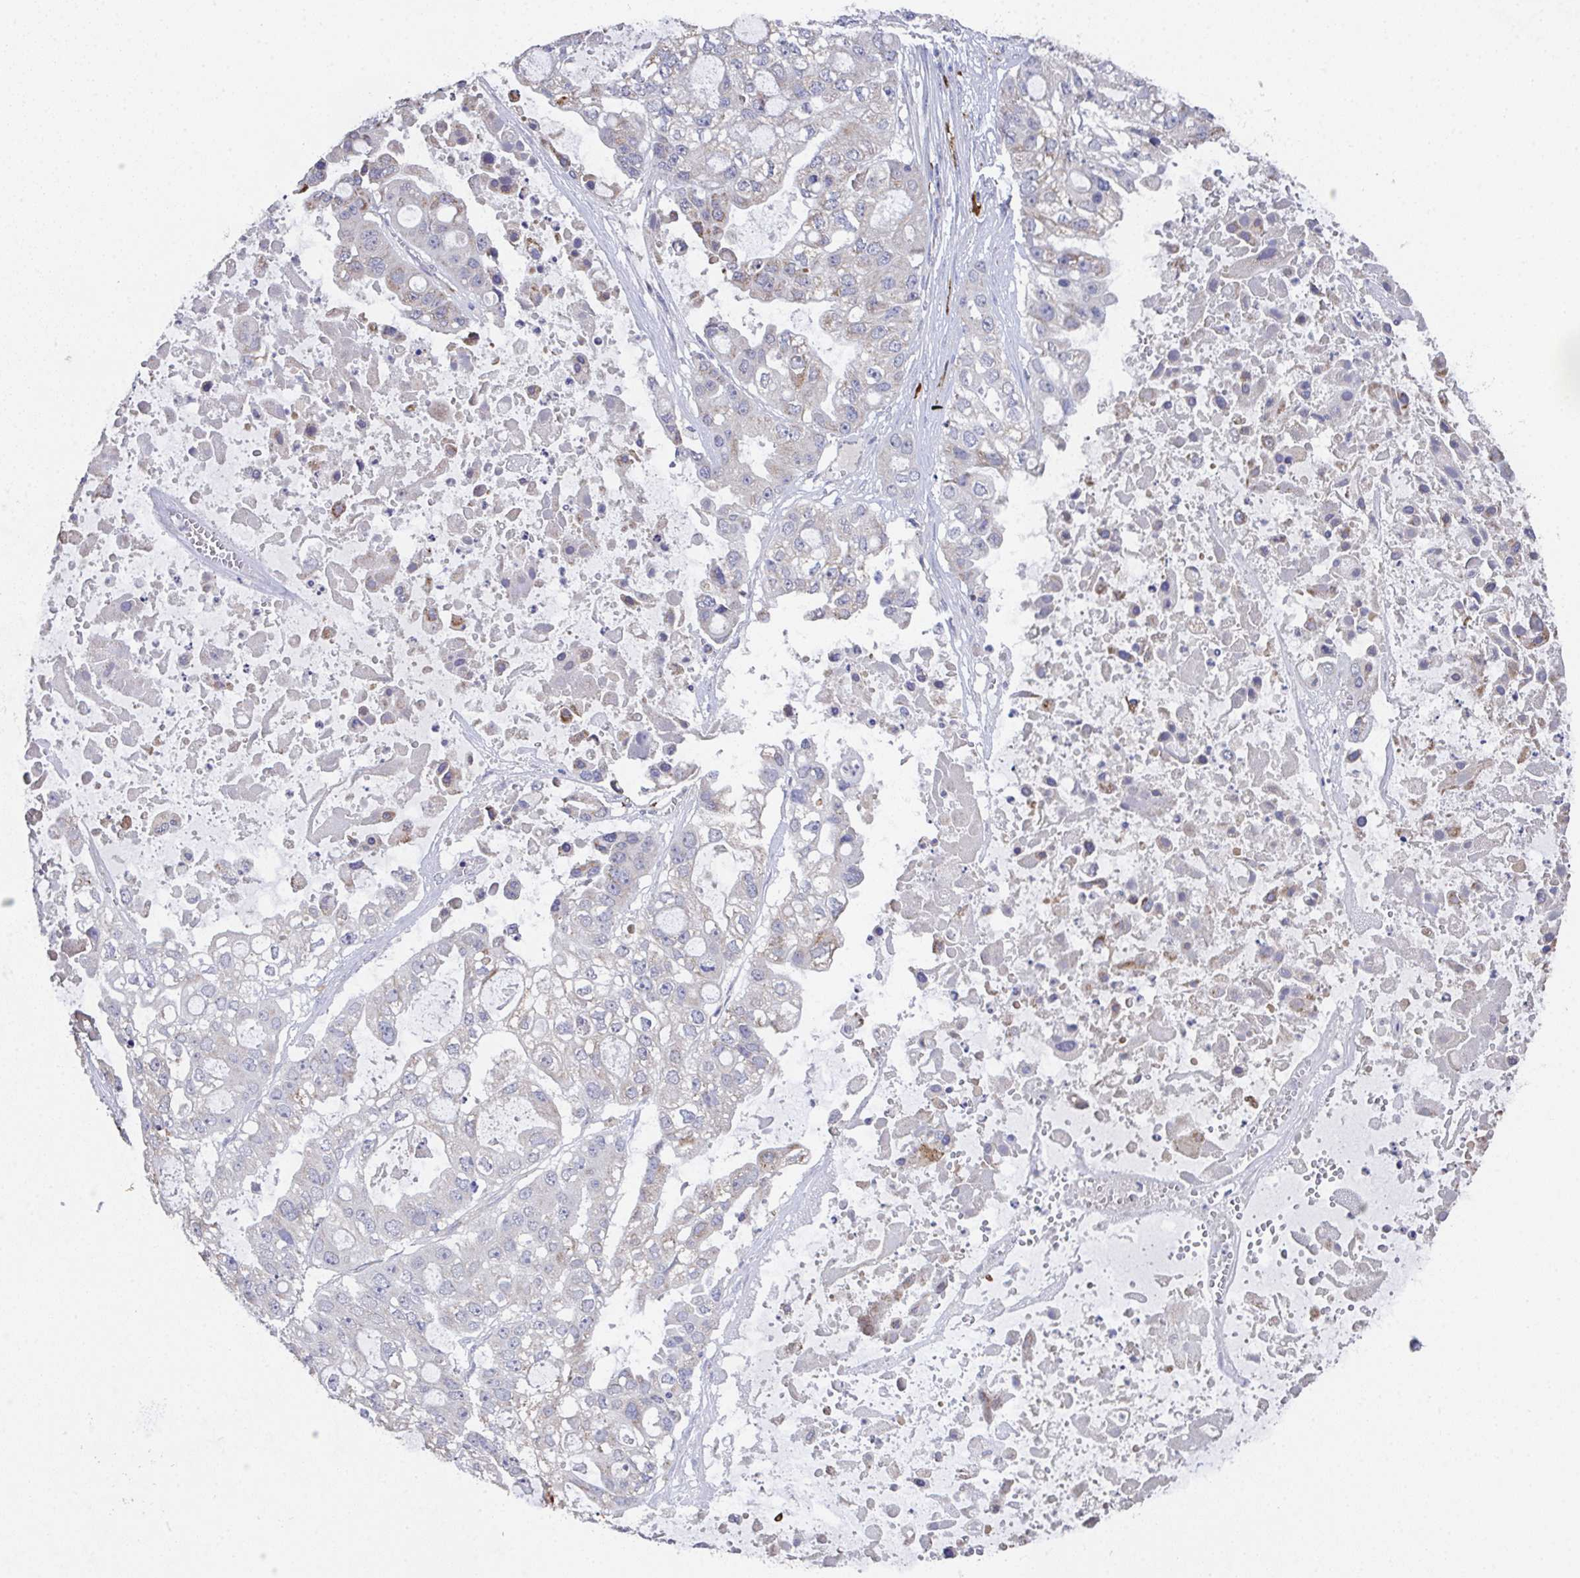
{"staining": {"intensity": "negative", "quantity": "none", "location": "none"}, "tissue": "ovarian cancer", "cell_type": "Tumor cells", "image_type": "cancer", "snomed": [{"axis": "morphology", "description": "Cystadenocarcinoma, serous, NOS"}, {"axis": "topography", "description": "Ovary"}], "caption": "The micrograph shows no staining of tumor cells in ovarian cancer.", "gene": "MT-ND3", "patient": {"sex": "female", "age": 56}}